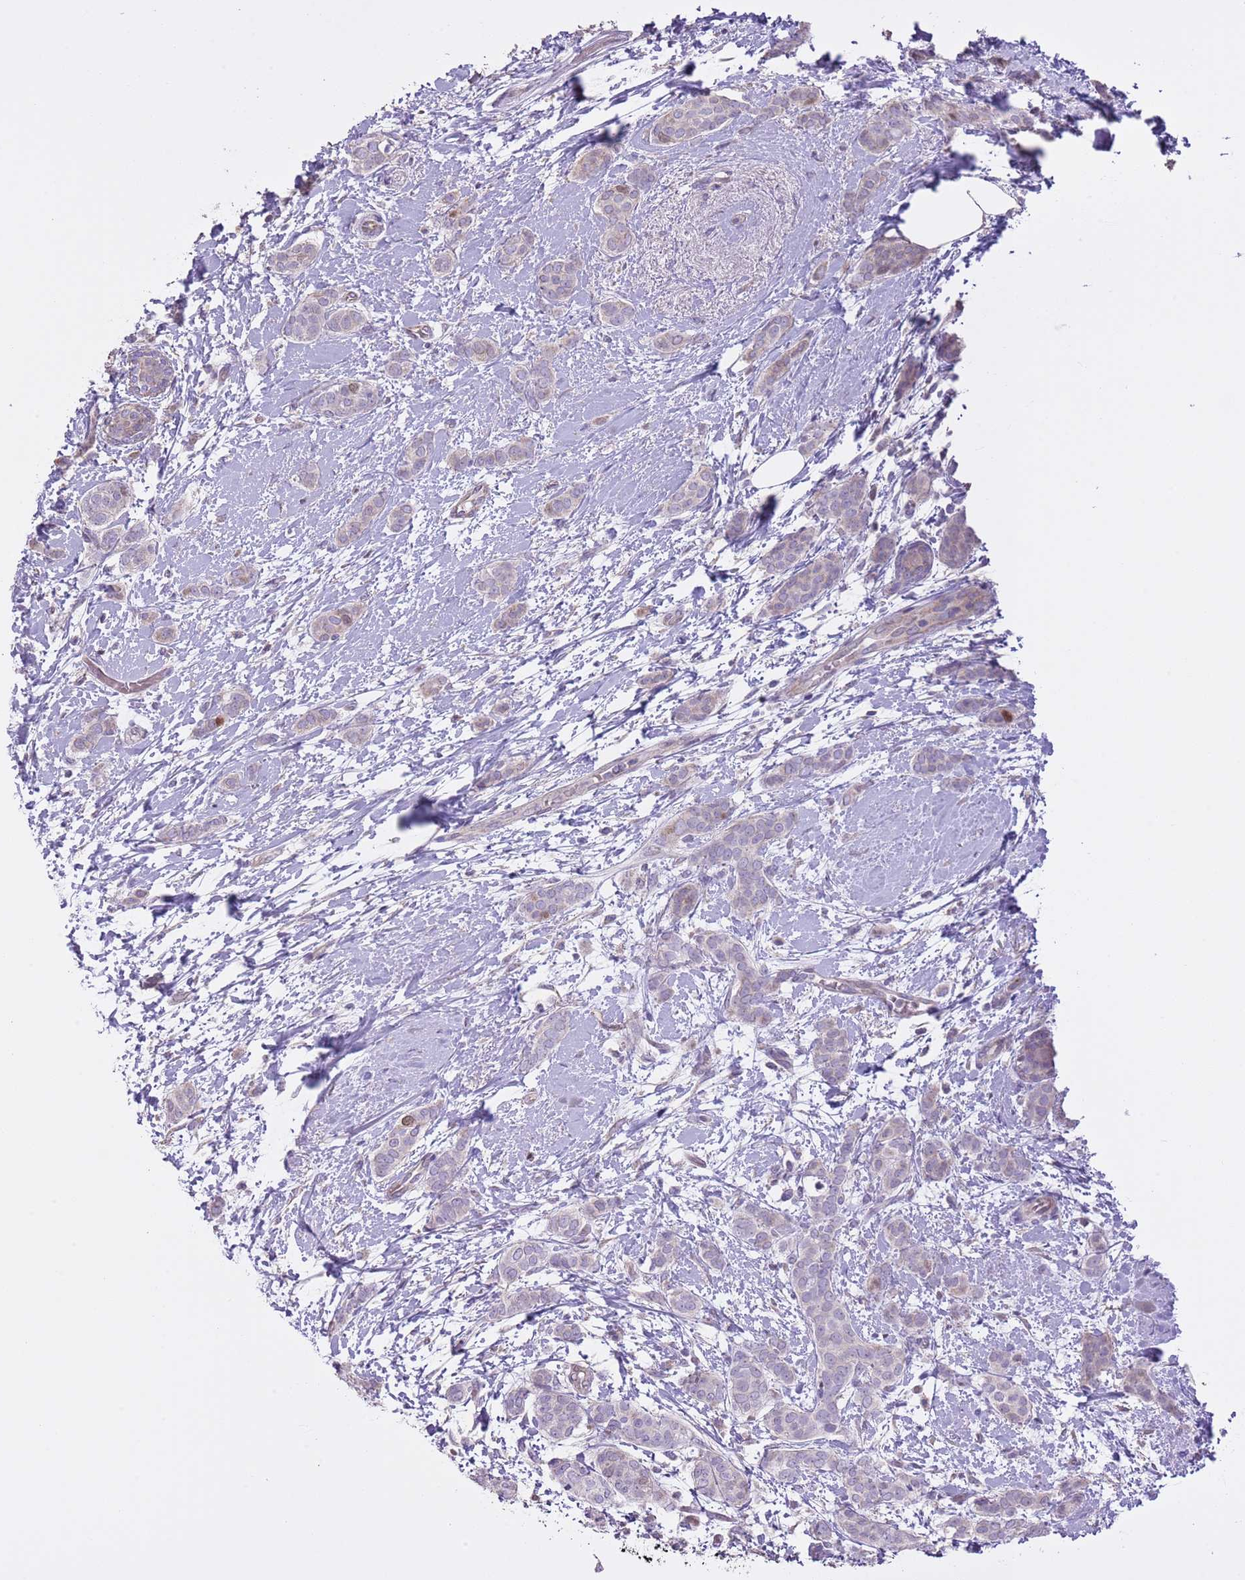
{"staining": {"intensity": "moderate", "quantity": "<25%", "location": "nuclear"}, "tissue": "breast cancer", "cell_type": "Tumor cells", "image_type": "cancer", "snomed": [{"axis": "morphology", "description": "Duct carcinoma"}, {"axis": "topography", "description": "Breast"}], "caption": "Immunohistochemistry (IHC) micrograph of neoplastic tissue: human breast invasive ductal carcinoma stained using immunohistochemistry (IHC) reveals low levels of moderate protein expression localized specifically in the nuclear of tumor cells, appearing as a nuclear brown color.", "gene": "GMNN", "patient": {"sex": "female", "age": 72}}